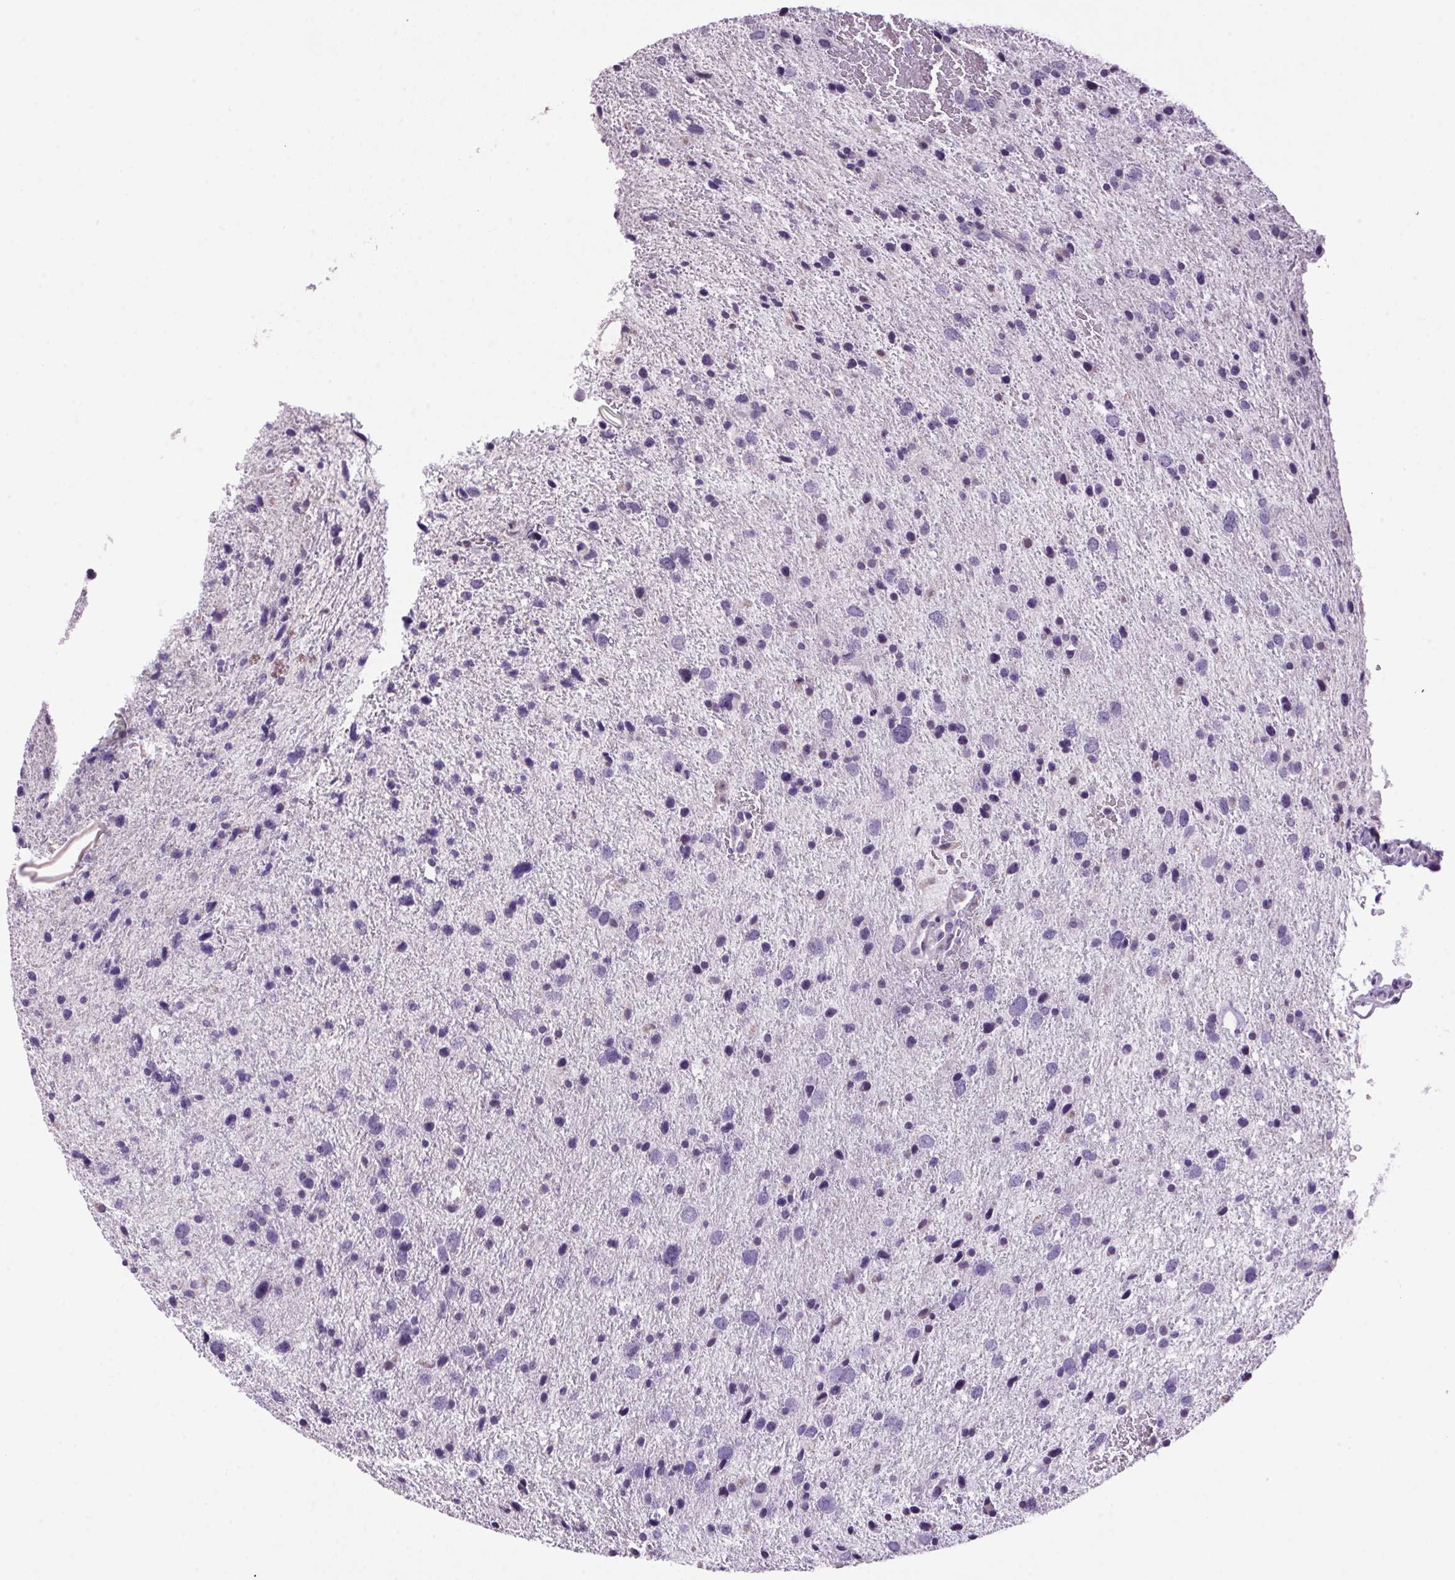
{"staining": {"intensity": "negative", "quantity": "none", "location": "none"}, "tissue": "glioma", "cell_type": "Tumor cells", "image_type": "cancer", "snomed": [{"axis": "morphology", "description": "Glioma, malignant, Low grade"}, {"axis": "topography", "description": "Brain"}], "caption": "Tumor cells show no significant protein expression in malignant glioma (low-grade).", "gene": "VWA3B", "patient": {"sex": "female", "age": 55}}